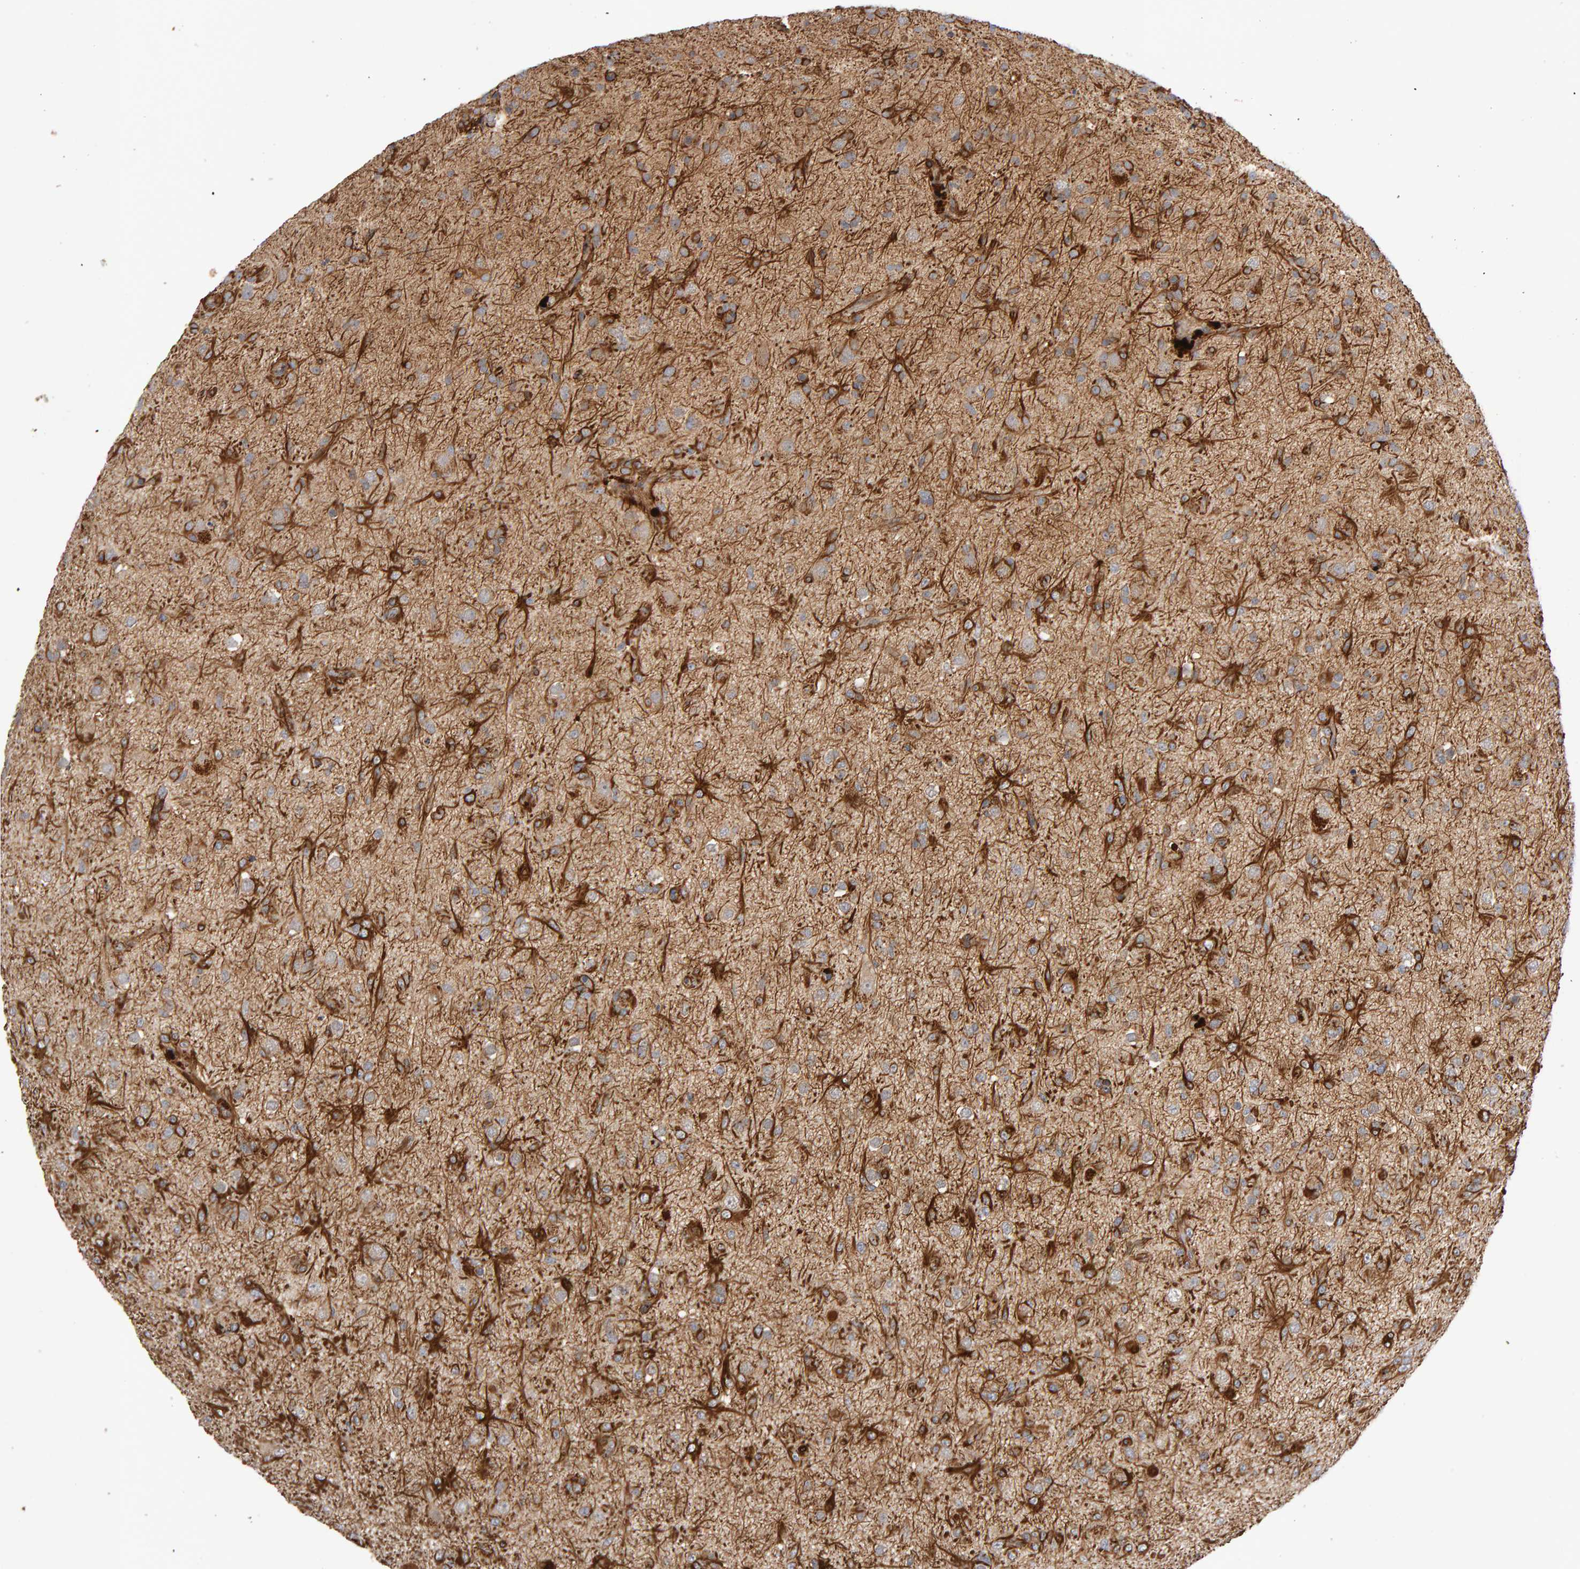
{"staining": {"intensity": "moderate", "quantity": ">75%", "location": "cytoplasmic/membranous"}, "tissue": "glioma", "cell_type": "Tumor cells", "image_type": "cancer", "snomed": [{"axis": "morphology", "description": "Glioma, malignant, Low grade"}, {"axis": "topography", "description": "Brain"}], "caption": "A photomicrograph of human glioma stained for a protein shows moderate cytoplasmic/membranous brown staining in tumor cells.", "gene": "RNF19A", "patient": {"sex": "male", "age": 65}}